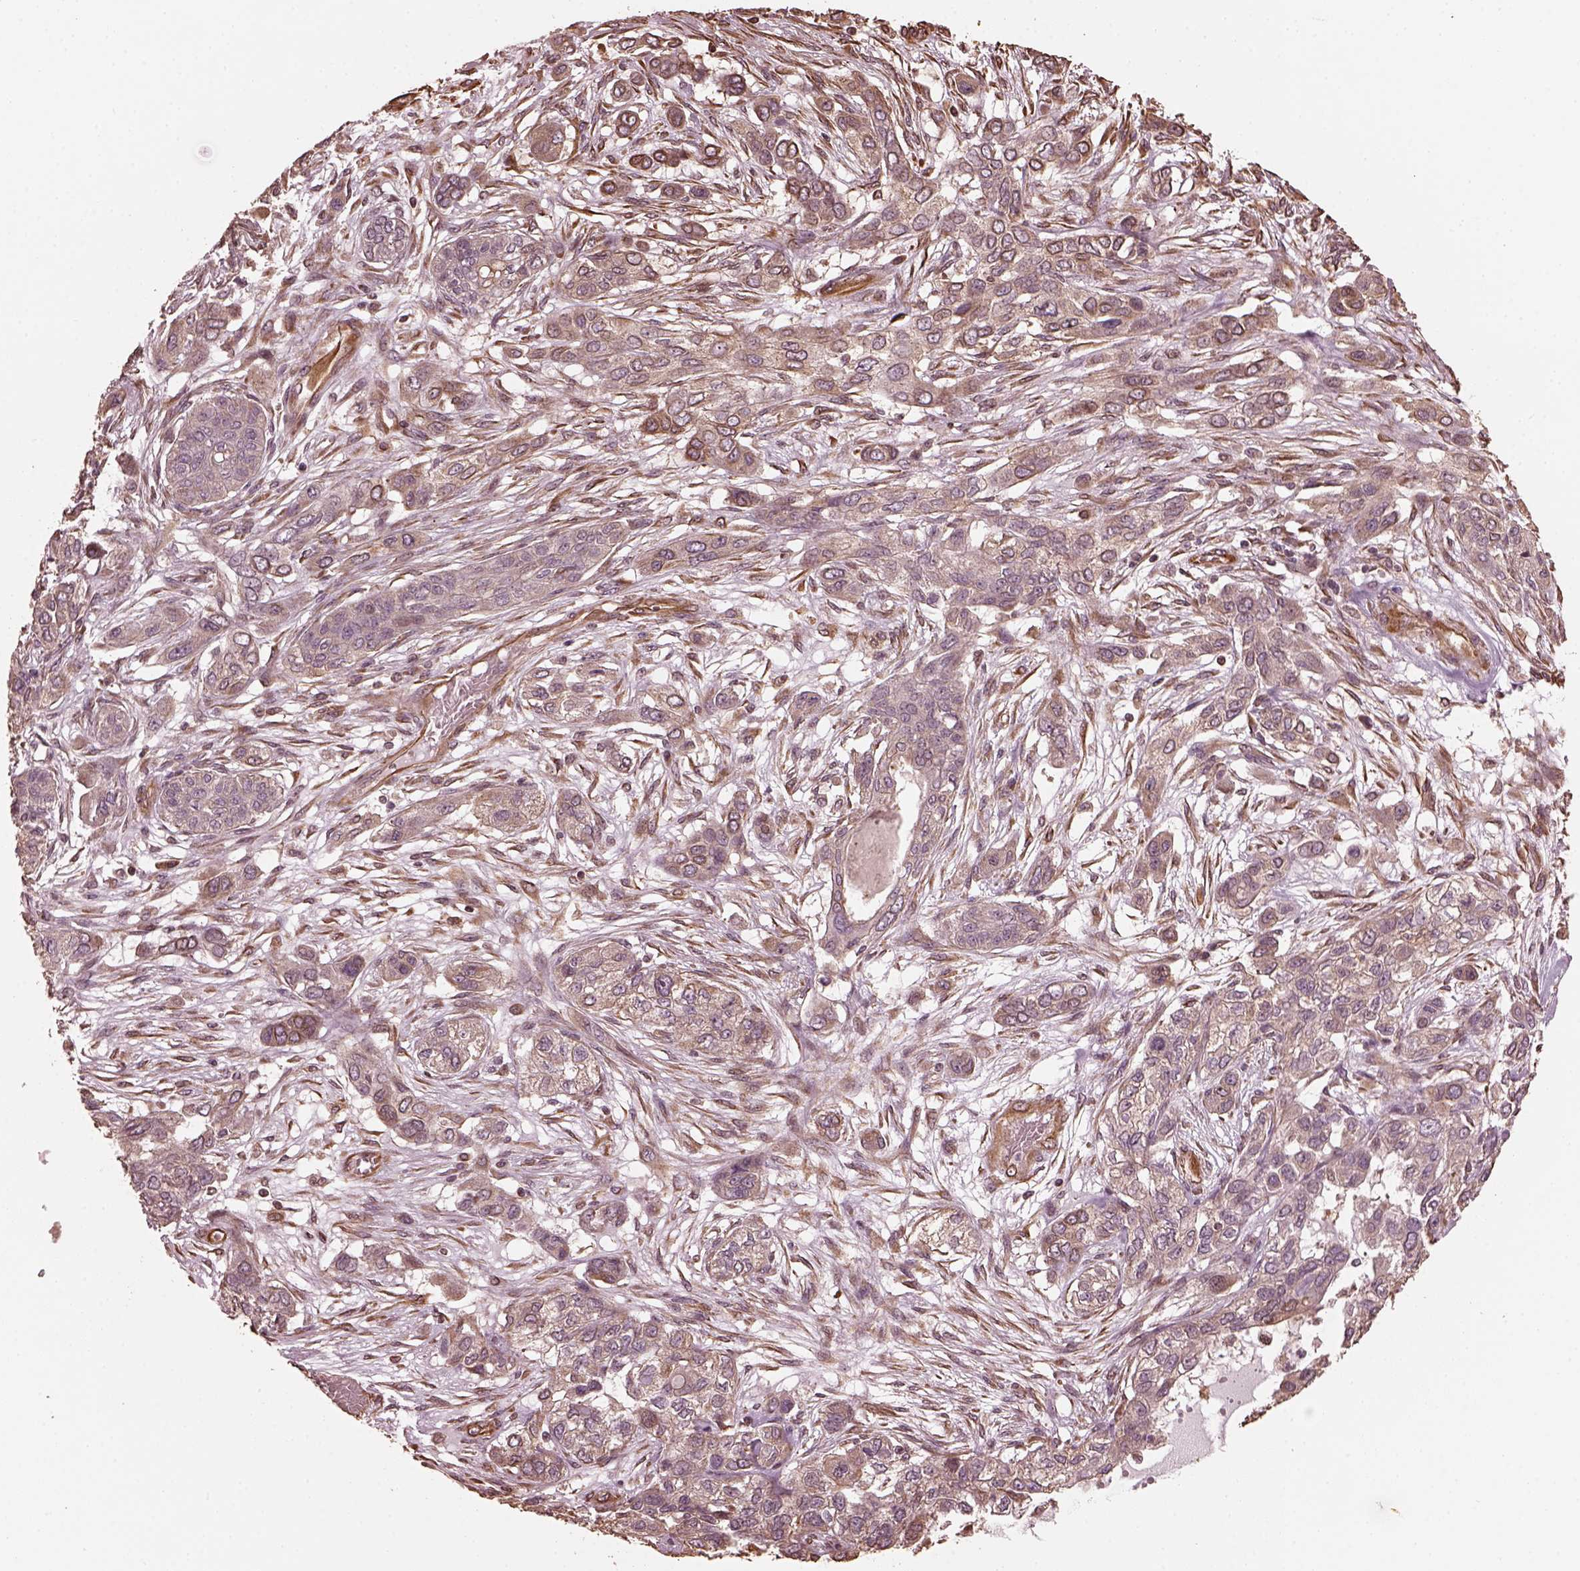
{"staining": {"intensity": "weak", "quantity": "<25%", "location": "cytoplasmic/membranous"}, "tissue": "lung cancer", "cell_type": "Tumor cells", "image_type": "cancer", "snomed": [{"axis": "morphology", "description": "Squamous cell carcinoma, NOS"}, {"axis": "topography", "description": "Lung"}], "caption": "Tumor cells are negative for brown protein staining in lung cancer (squamous cell carcinoma). Nuclei are stained in blue.", "gene": "GTPBP1", "patient": {"sex": "female", "age": 70}}